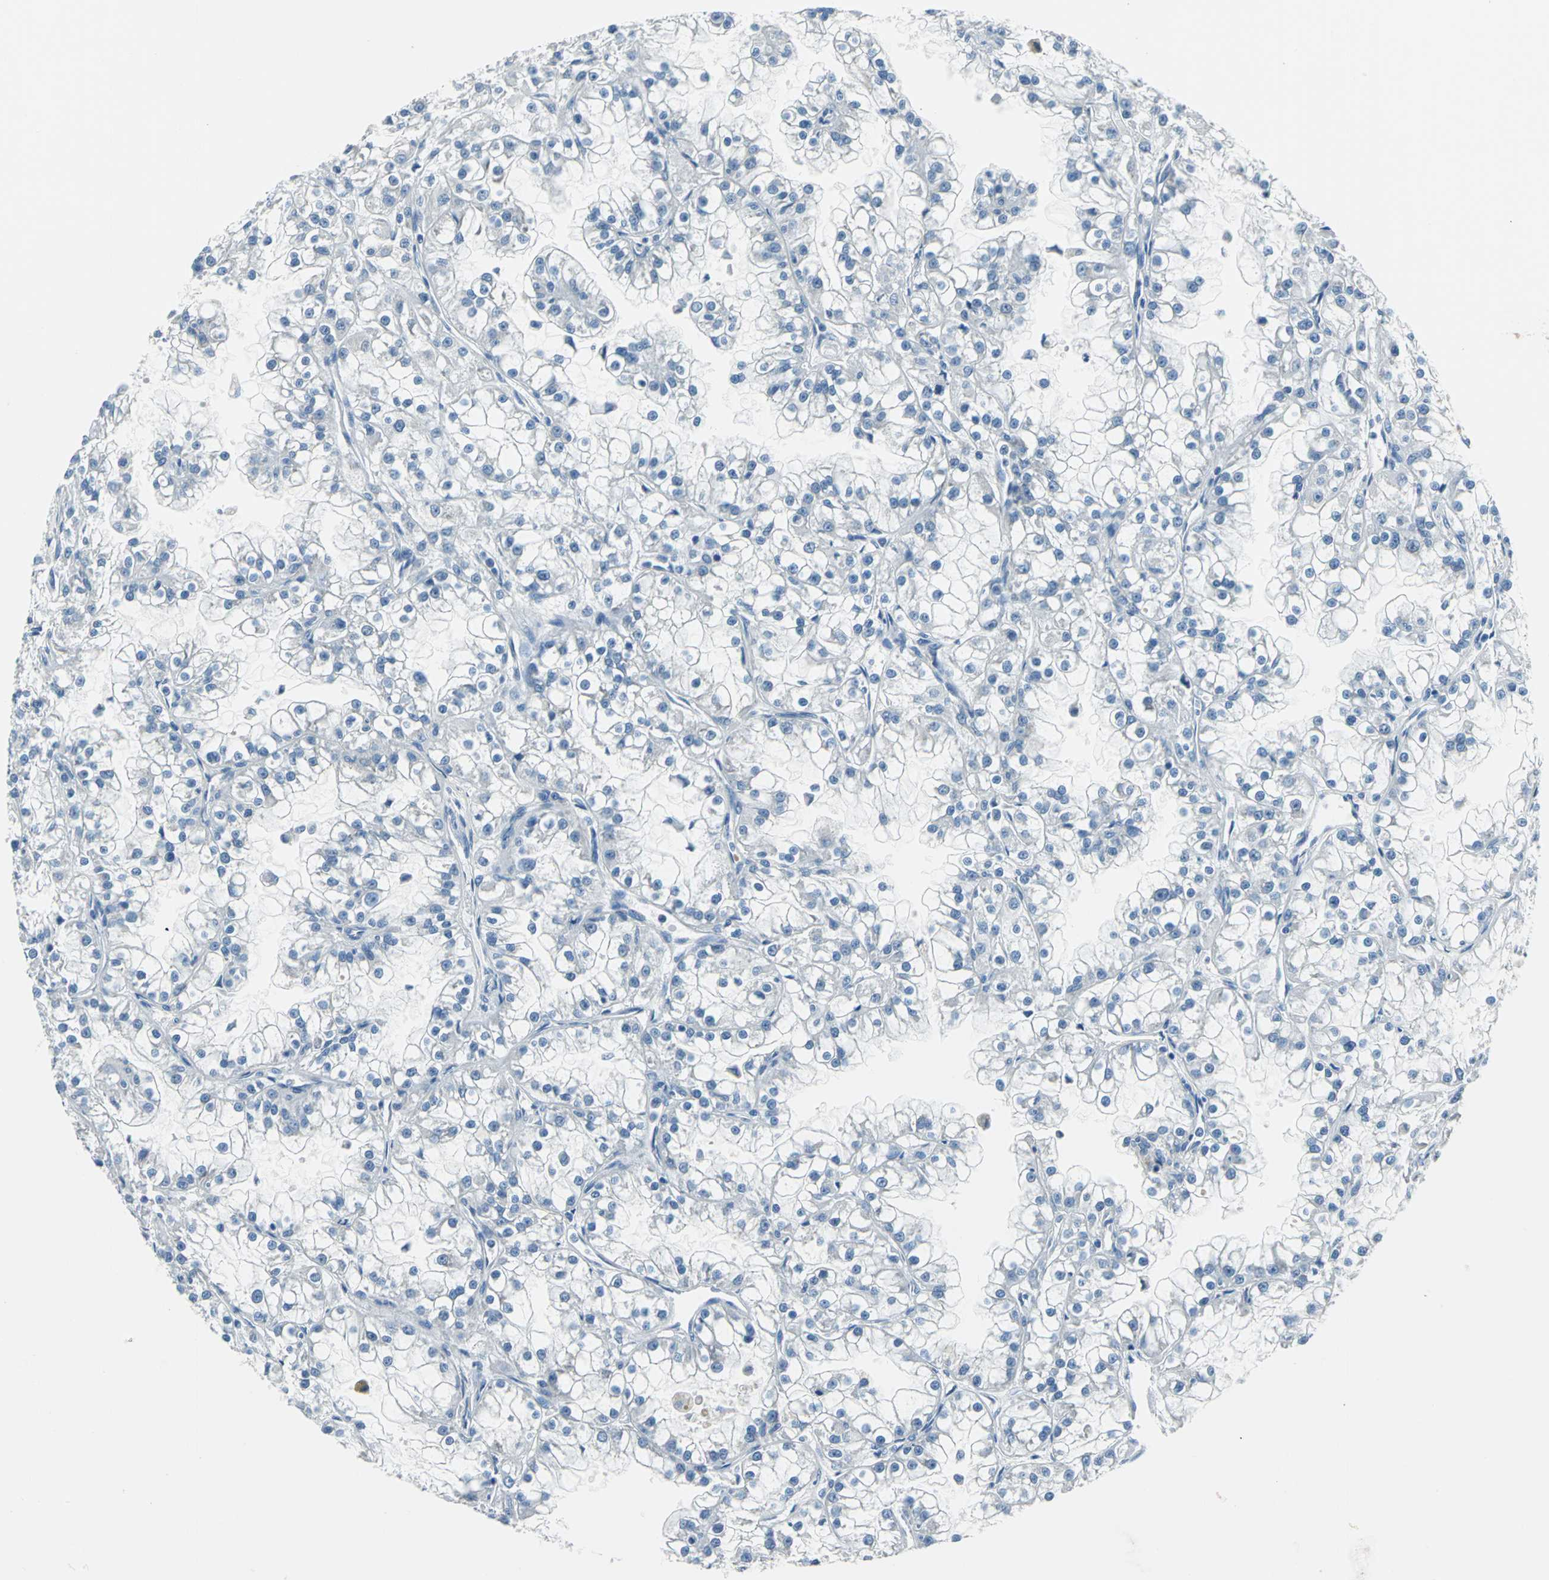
{"staining": {"intensity": "negative", "quantity": "none", "location": "none"}, "tissue": "renal cancer", "cell_type": "Tumor cells", "image_type": "cancer", "snomed": [{"axis": "morphology", "description": "Adenocarcinoma, NOS"}, {"axis": "topography", "description": "Kidney"}], "caption": "Adenocarcinoma (renal) was stained to show a protein in brown. There is no significant positivity in tumor cells. Nuclei are stained in blue.", "gene": "ZNF415", "patient": {"sex": "female", "age": 52}}